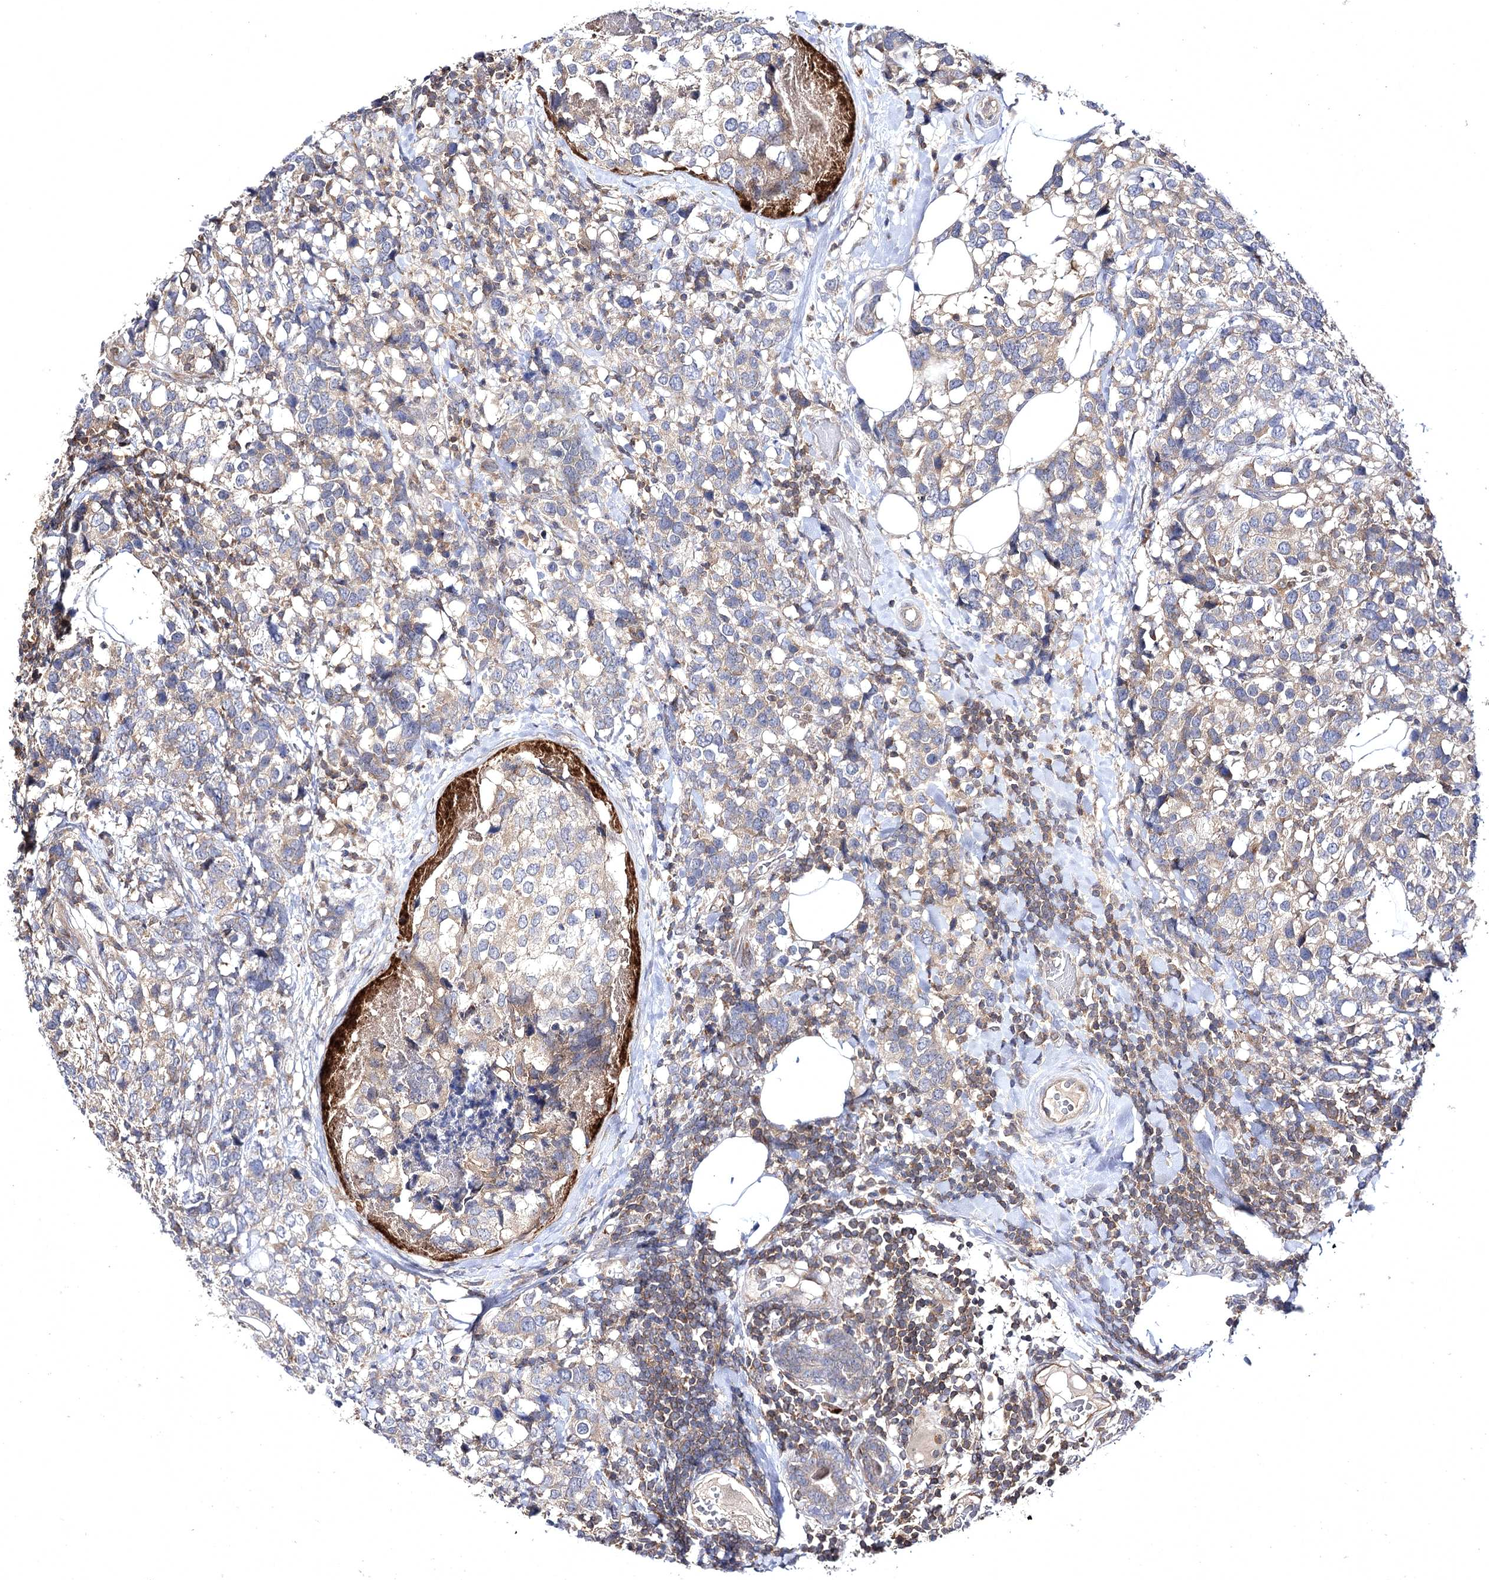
{"staining": {"intensity": "weak", "quantity": "25%-75%", "location": "cytoplasmic/membranous"}, "tissue": "breast cancer", "cell_type": "Tumor cells", "image_type": "cancer", "snomed": [{"axis": "morphology", "description": "Lobular carcinoma"}, {"axis": "topography", "description": "Breast"}], "caption": "Weak cytoplasmic/membranous staining is seen in about 25%-75% of tumor cells in breast cancer.", "gene": "BCR", "patient": {"sex": "female", "age": 59}}